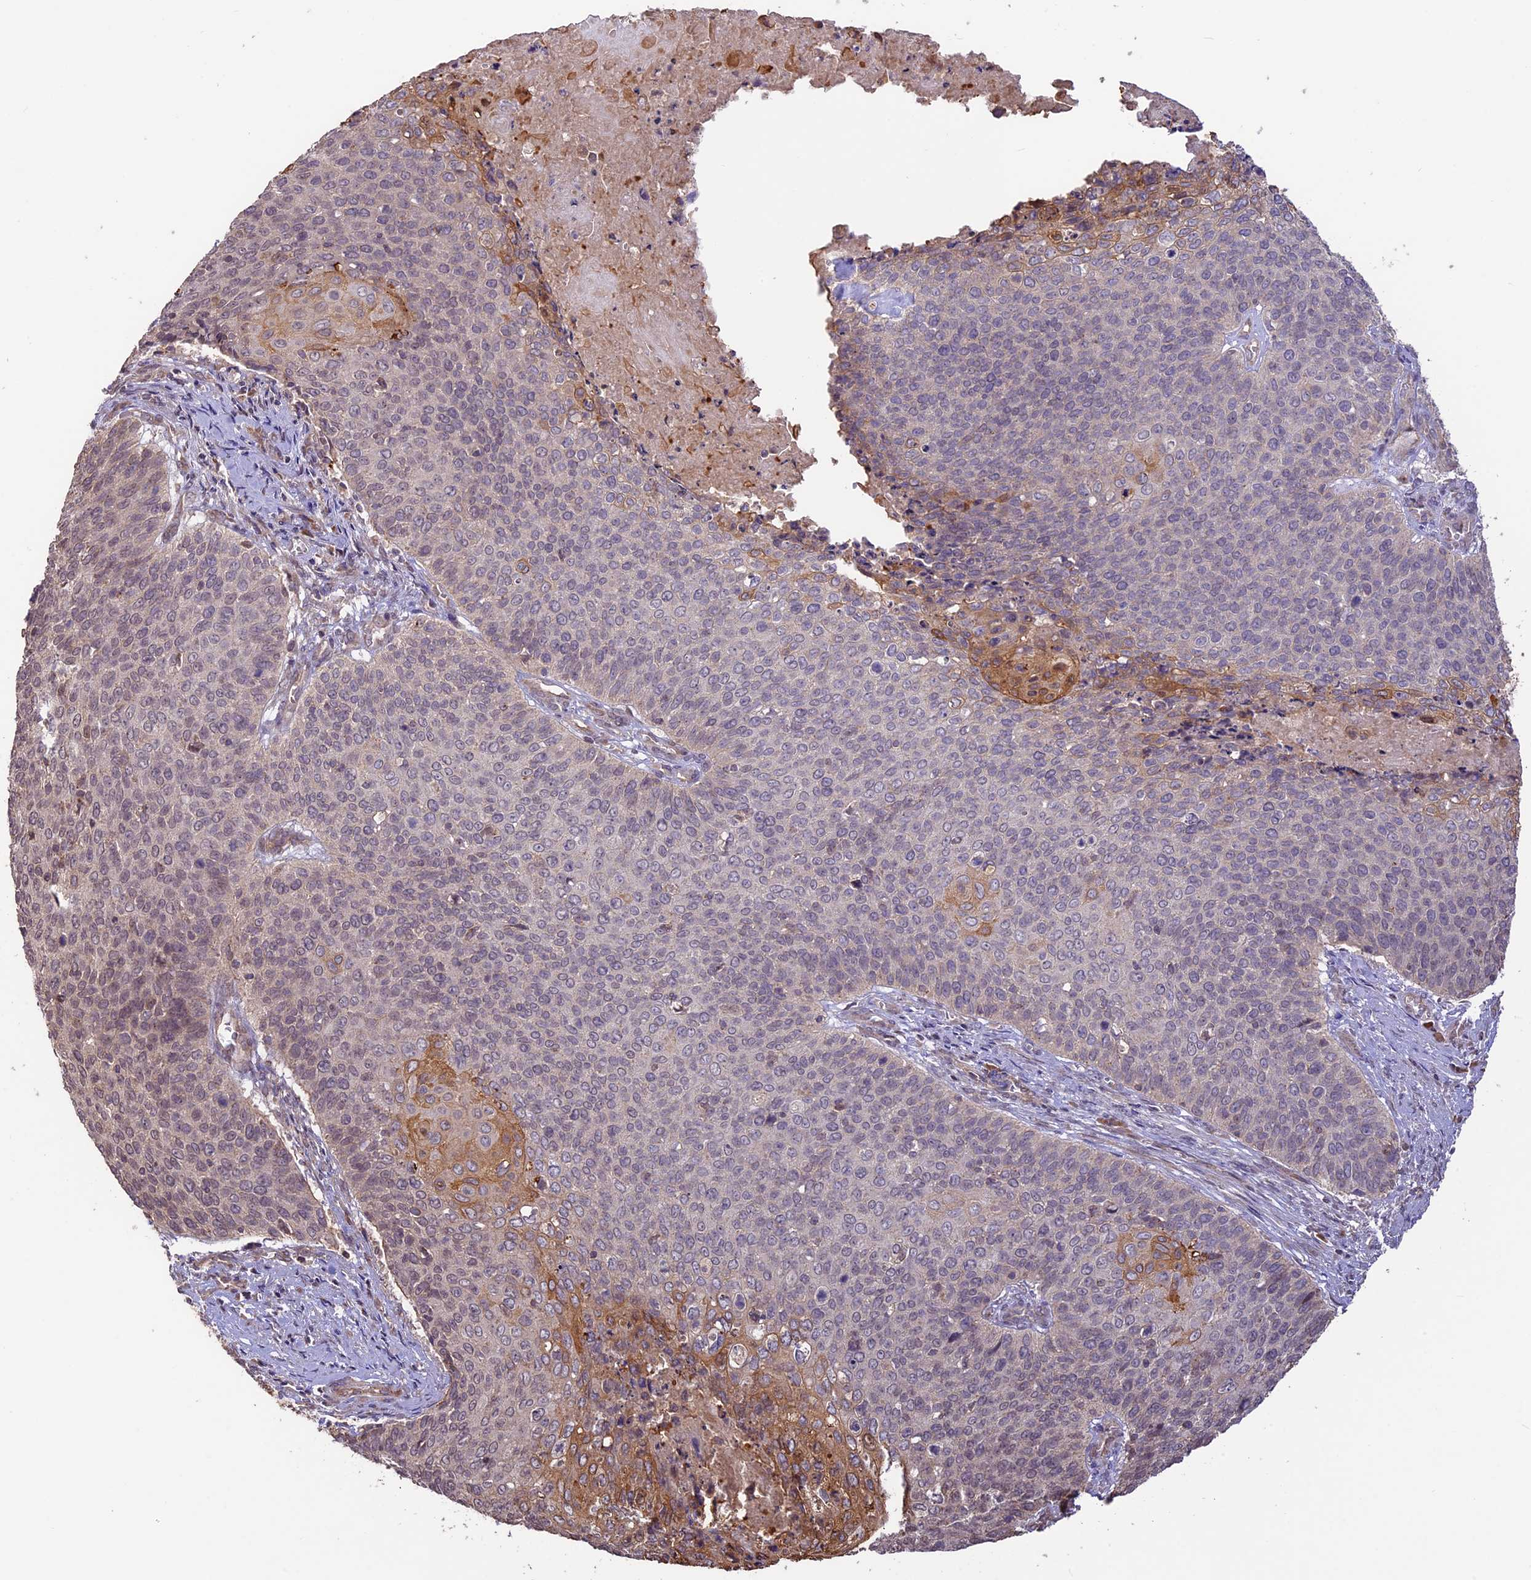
{"staining": {"intensity": "moderate", "quantity": "<25%", "location": "cytoplasmic/membranous"}, "tissue": "cervical cancer", "cell_type": "Tumor cells", "image_type": "cancer", "snomed": [{"axis": "morphology", "description": "Squamous cell carcinoma, NOS"}, {"axis": "topography", "description": "Cervix"}], "caption": "Immunohistochemistry photomicrograph of cervical squamous cell carcinoma stained for a protein (brown), which shows low levels of moderate cytoplasmic/membranous expression in about <25% of tumor cells.", "gene": "BCAS4", "patient": {"sex": "female", "age": 39}}